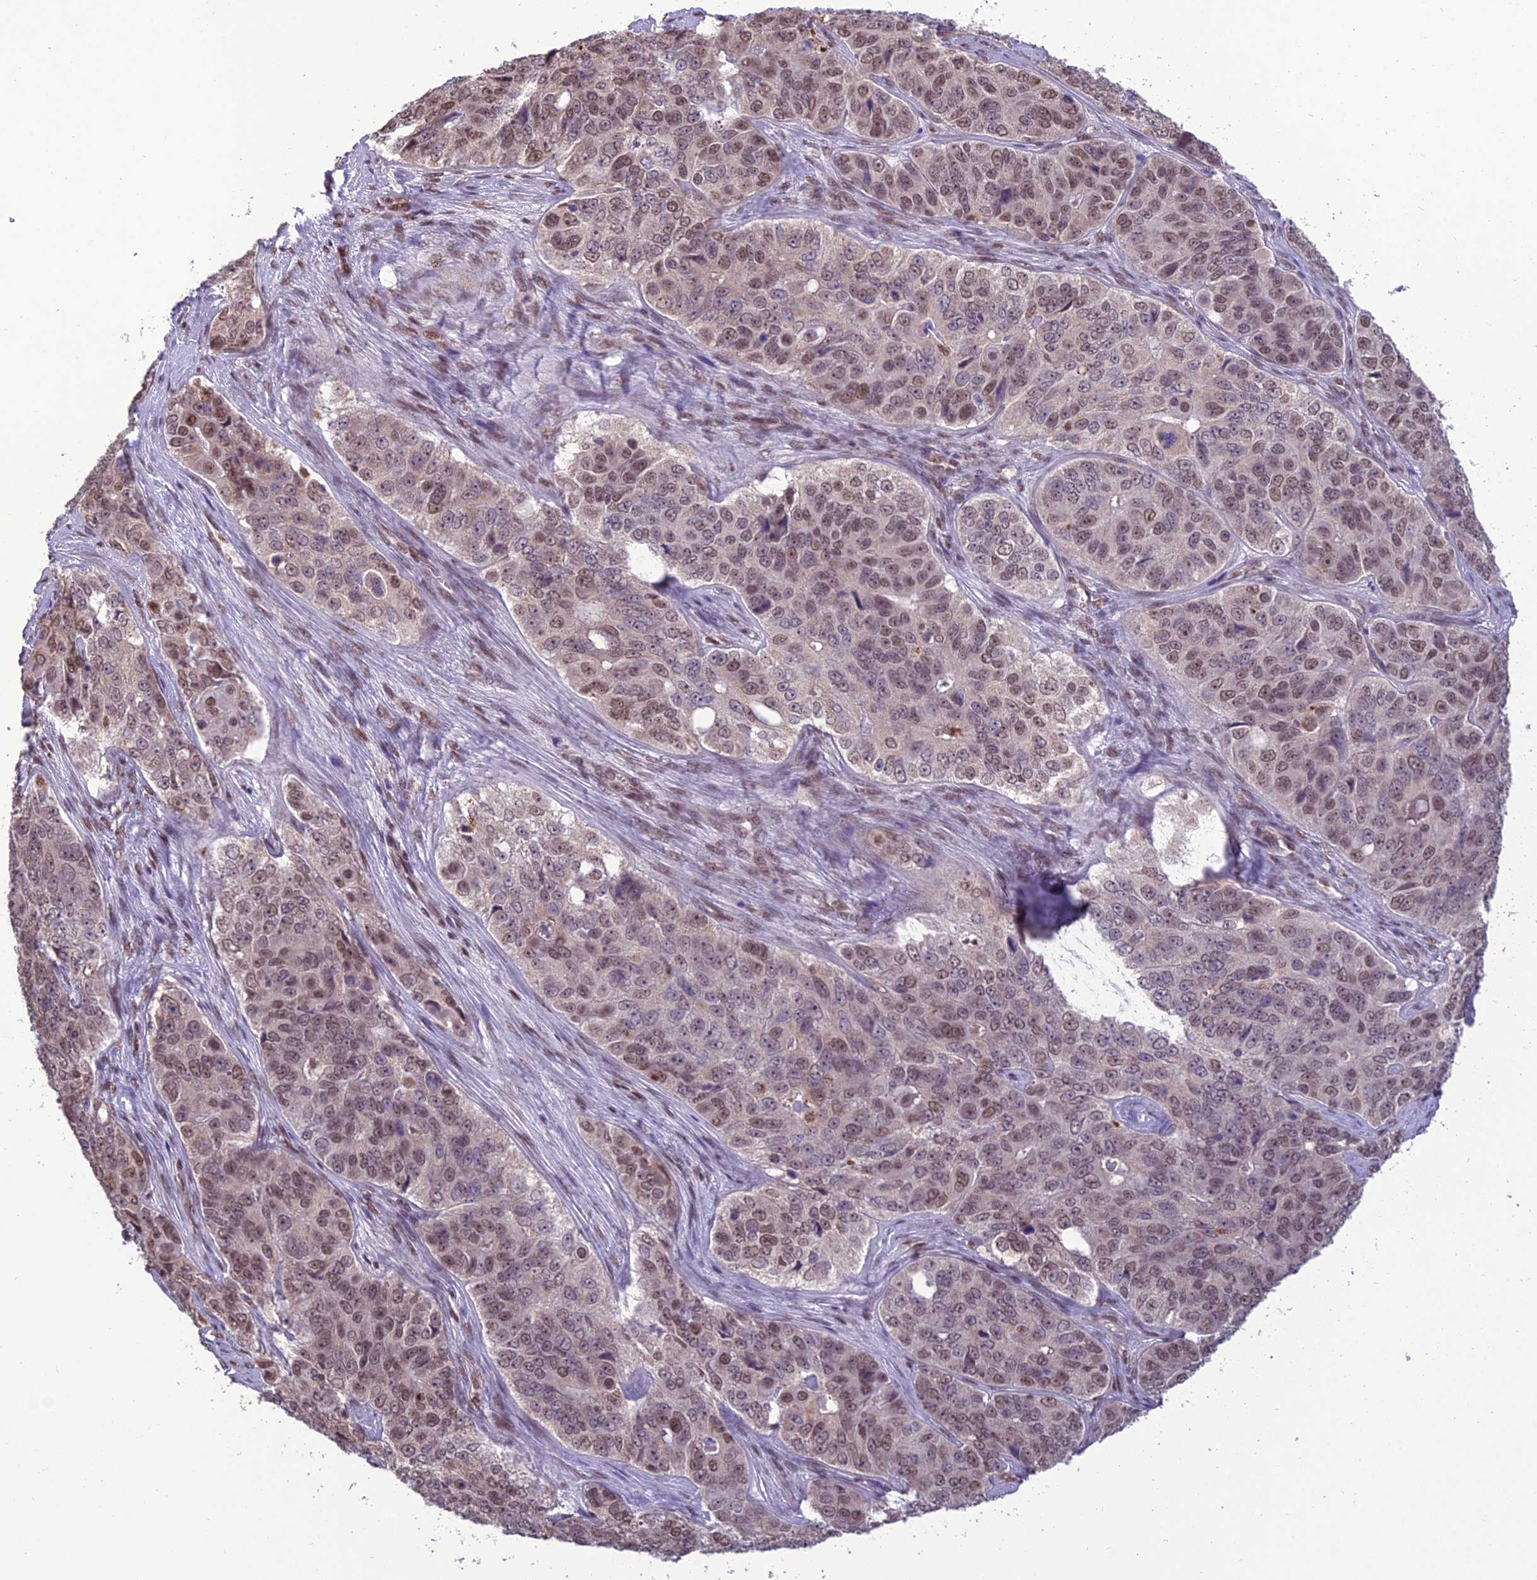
{"staining": {"intensity": "moderate", "quantity": ">75%", "location": "nuclear"}, "tissue": "ovarian cancer", "cell_type": "Tumor cells", "image_type": "cancer", "snomed": [{"axis": "morphology", "description": "Carcinoma, endometroid"}, {"axis": "topography", "description": "Ovary"}], "caption": "Human endometroid carcinoma (ovarian) stained with a protein marker displays moderate staining in tumor cells.", "gene": "RANBP3", "patient": {"sex": "female", "age": 51}}